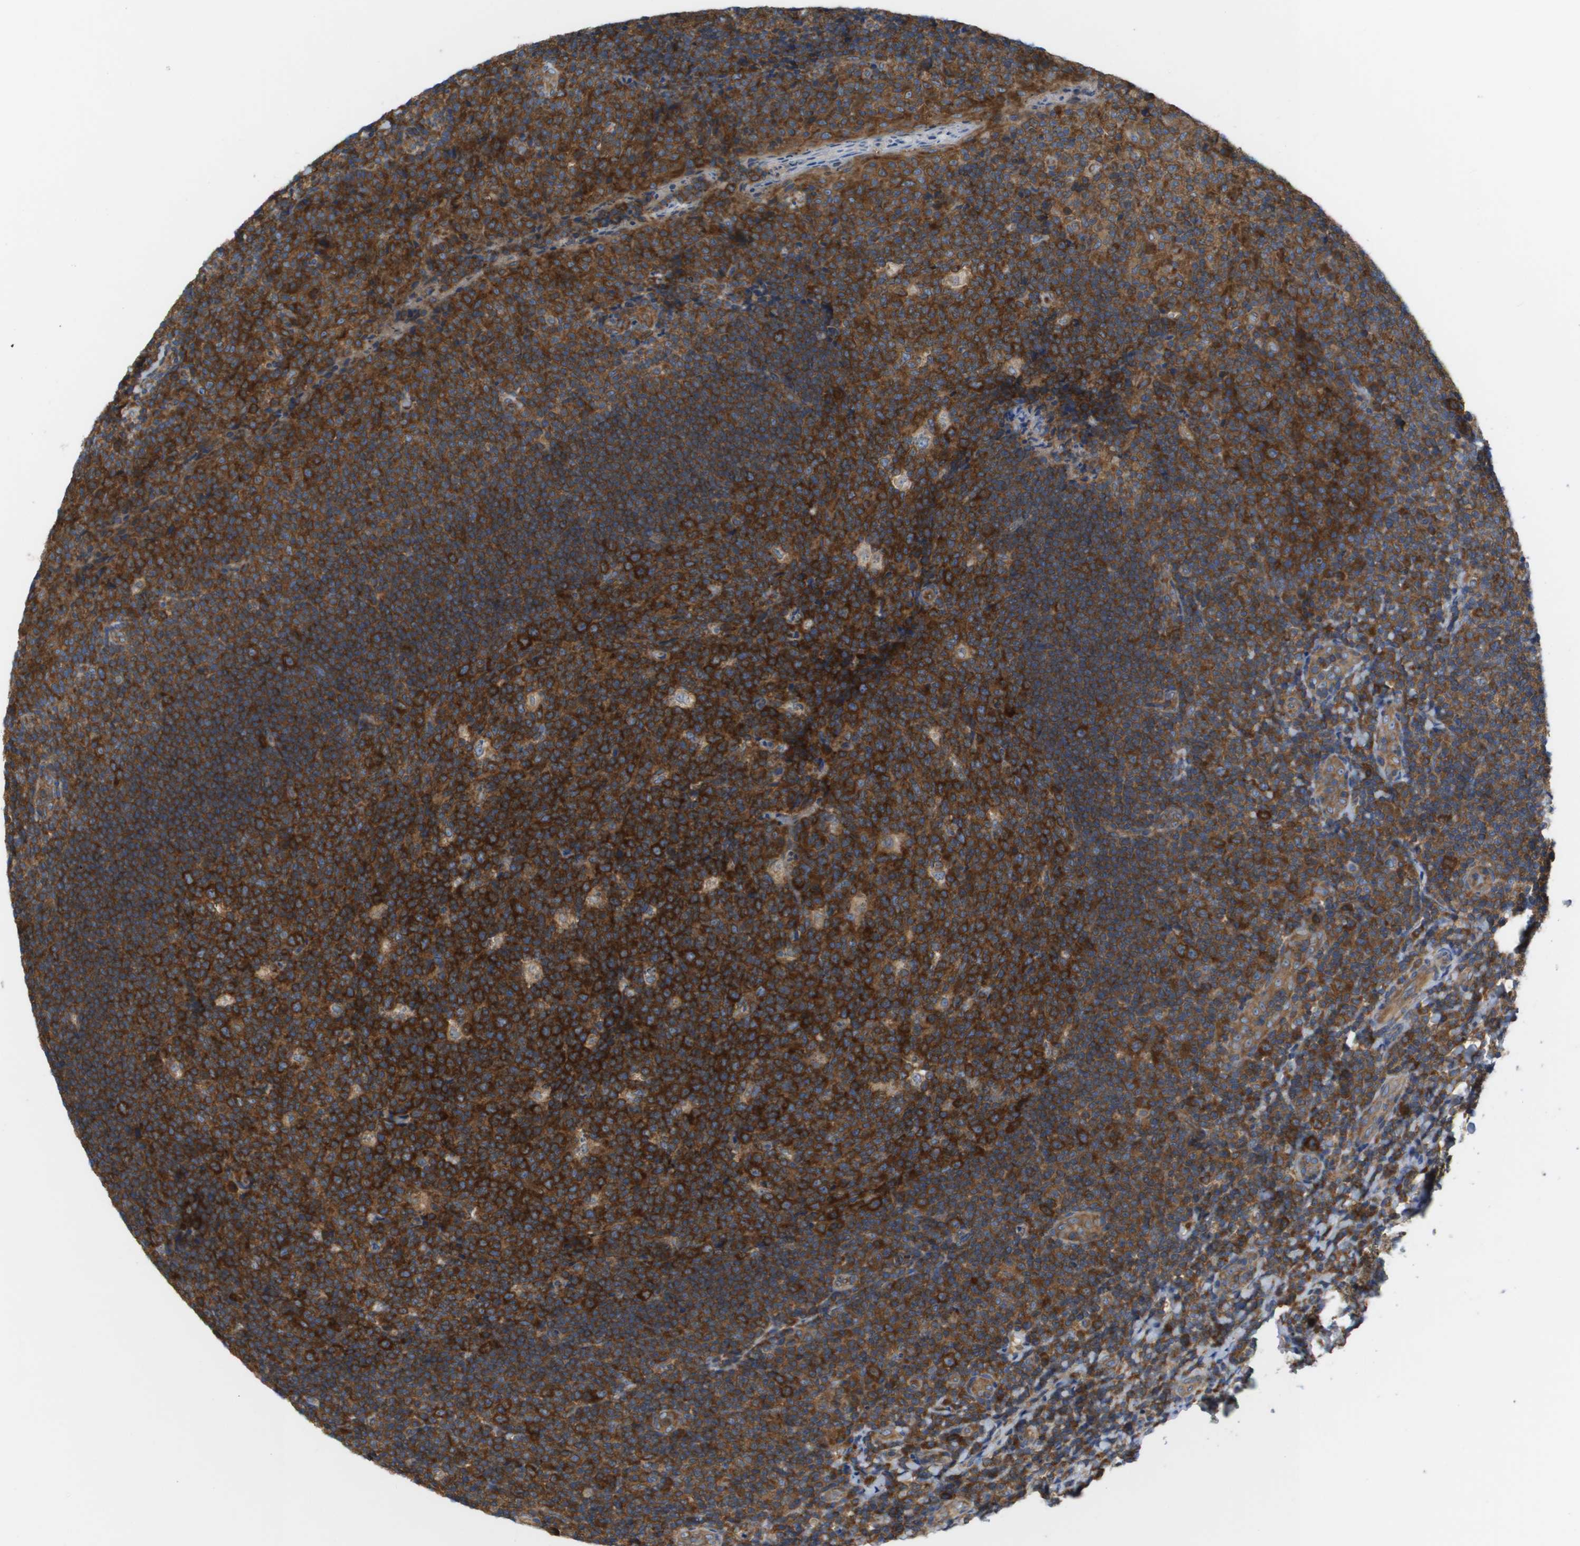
{"staining": {"intensity": "strong", "quantity": ">75%", "location": "cytoplasmic/membranous"}, "tissue": "tonsil", "cell_type": "Germinal center cells", "image_type": "normal", "snomed": [{"axis": "morphology", "description": "Normal tissue, NOS"}, {"axis": "topography", "description": "Tonsil"}], "caption": "Protein analysis of normal tonsil reveals strong cytoplasmic/membranous positivity in about >75% of germinal center cells.", "gene": "EIF4G2", "patient": {"sex": "male", "age": 17}}